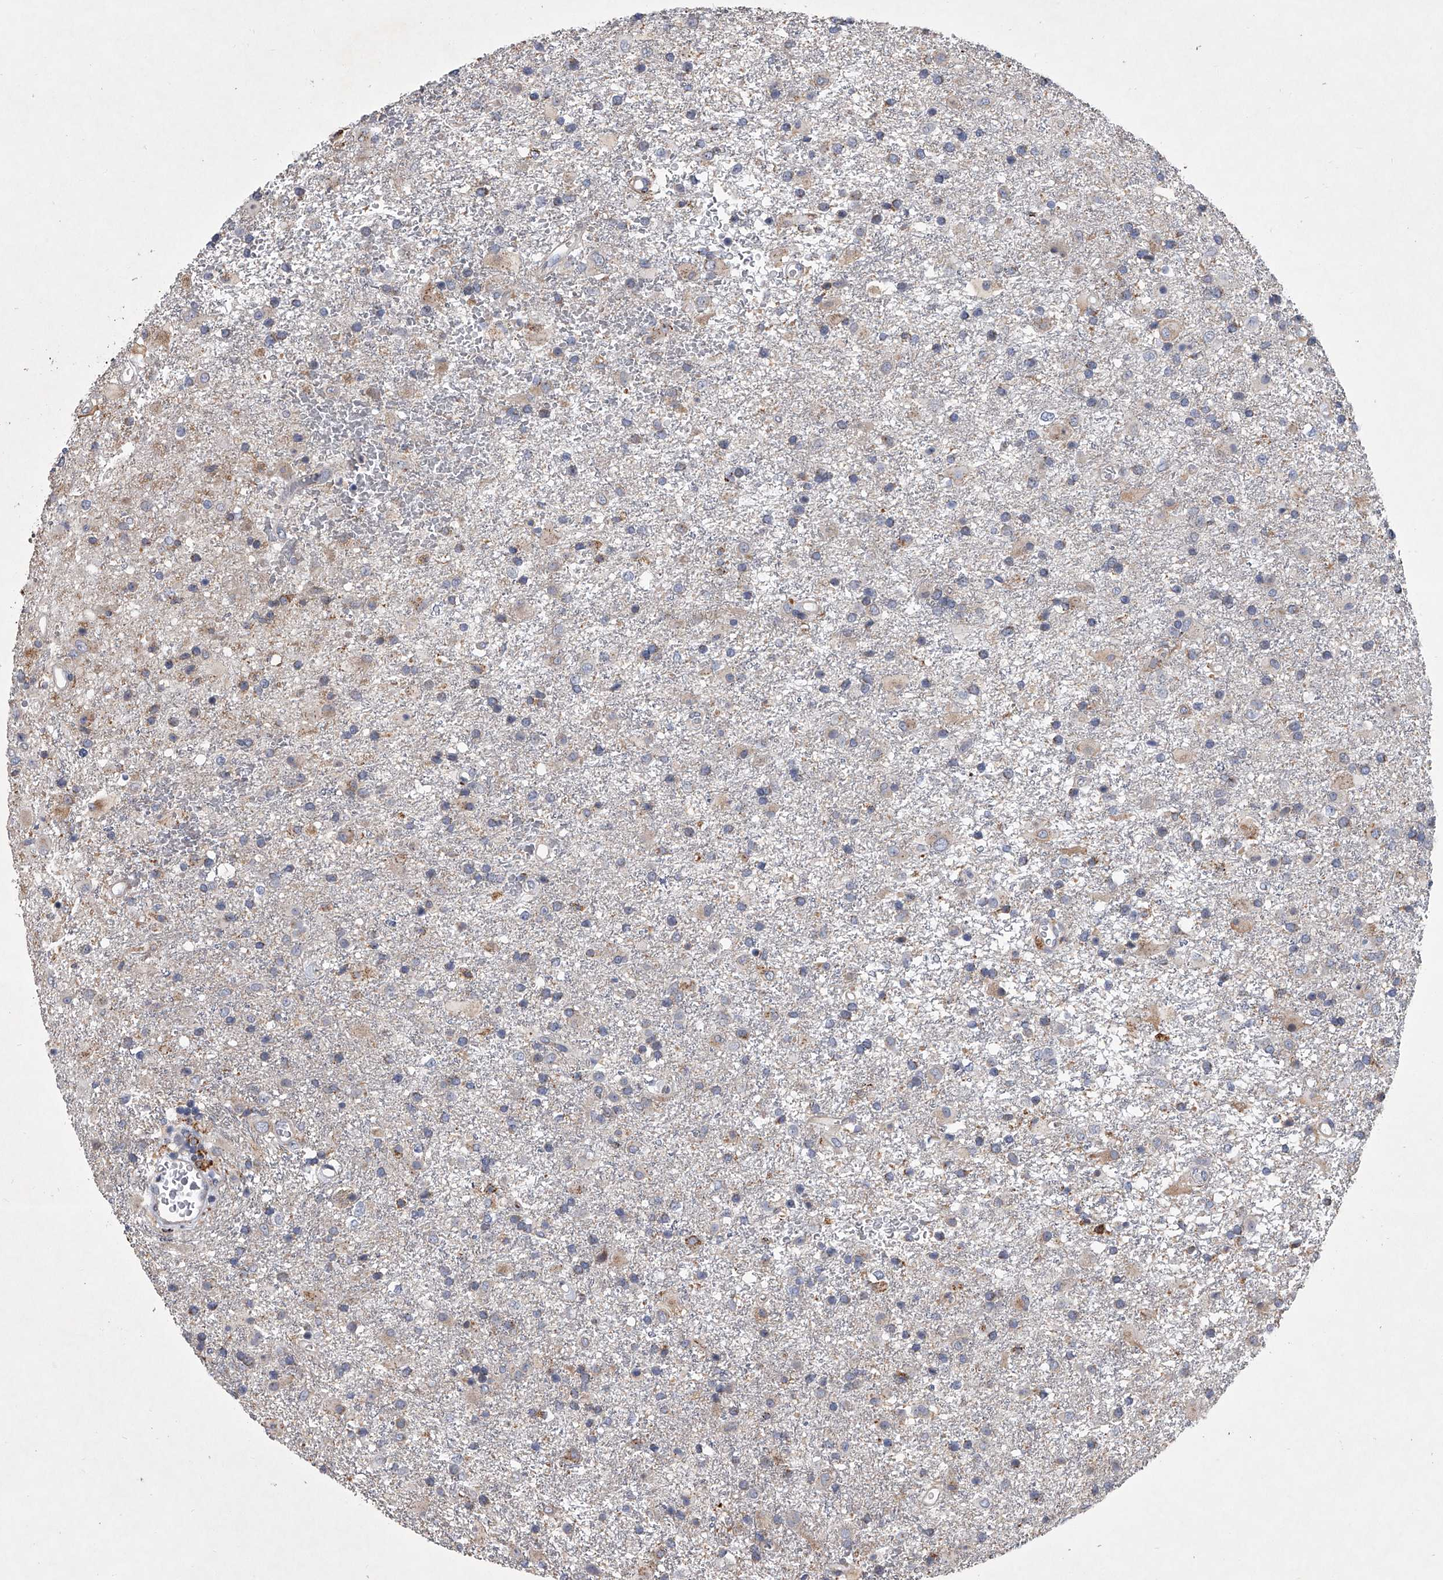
{"staining": {"intensity": "weak", "quantity": "<25%", "location": "cytoplasmic/membranous"}, "tissue": "glioma", "cell_type": "Tumor cells", "image_type": "cancer", "snomed": [{"axis": "morphology", "description": "Glioma, malignant, Low grade"}, {"axis": "topography", "description": "Brain"}], "caption": "Histopathology image shows no protein positivity in tumor cells of glioma tissue. Brightfield microscopy of immunohistochemistry (IHC) stained with DAB (brown) and hematoxylin (blue), captured at high magnification.", "gene": "TRIM8", "patient": {"sex": "male", "age": 65}}